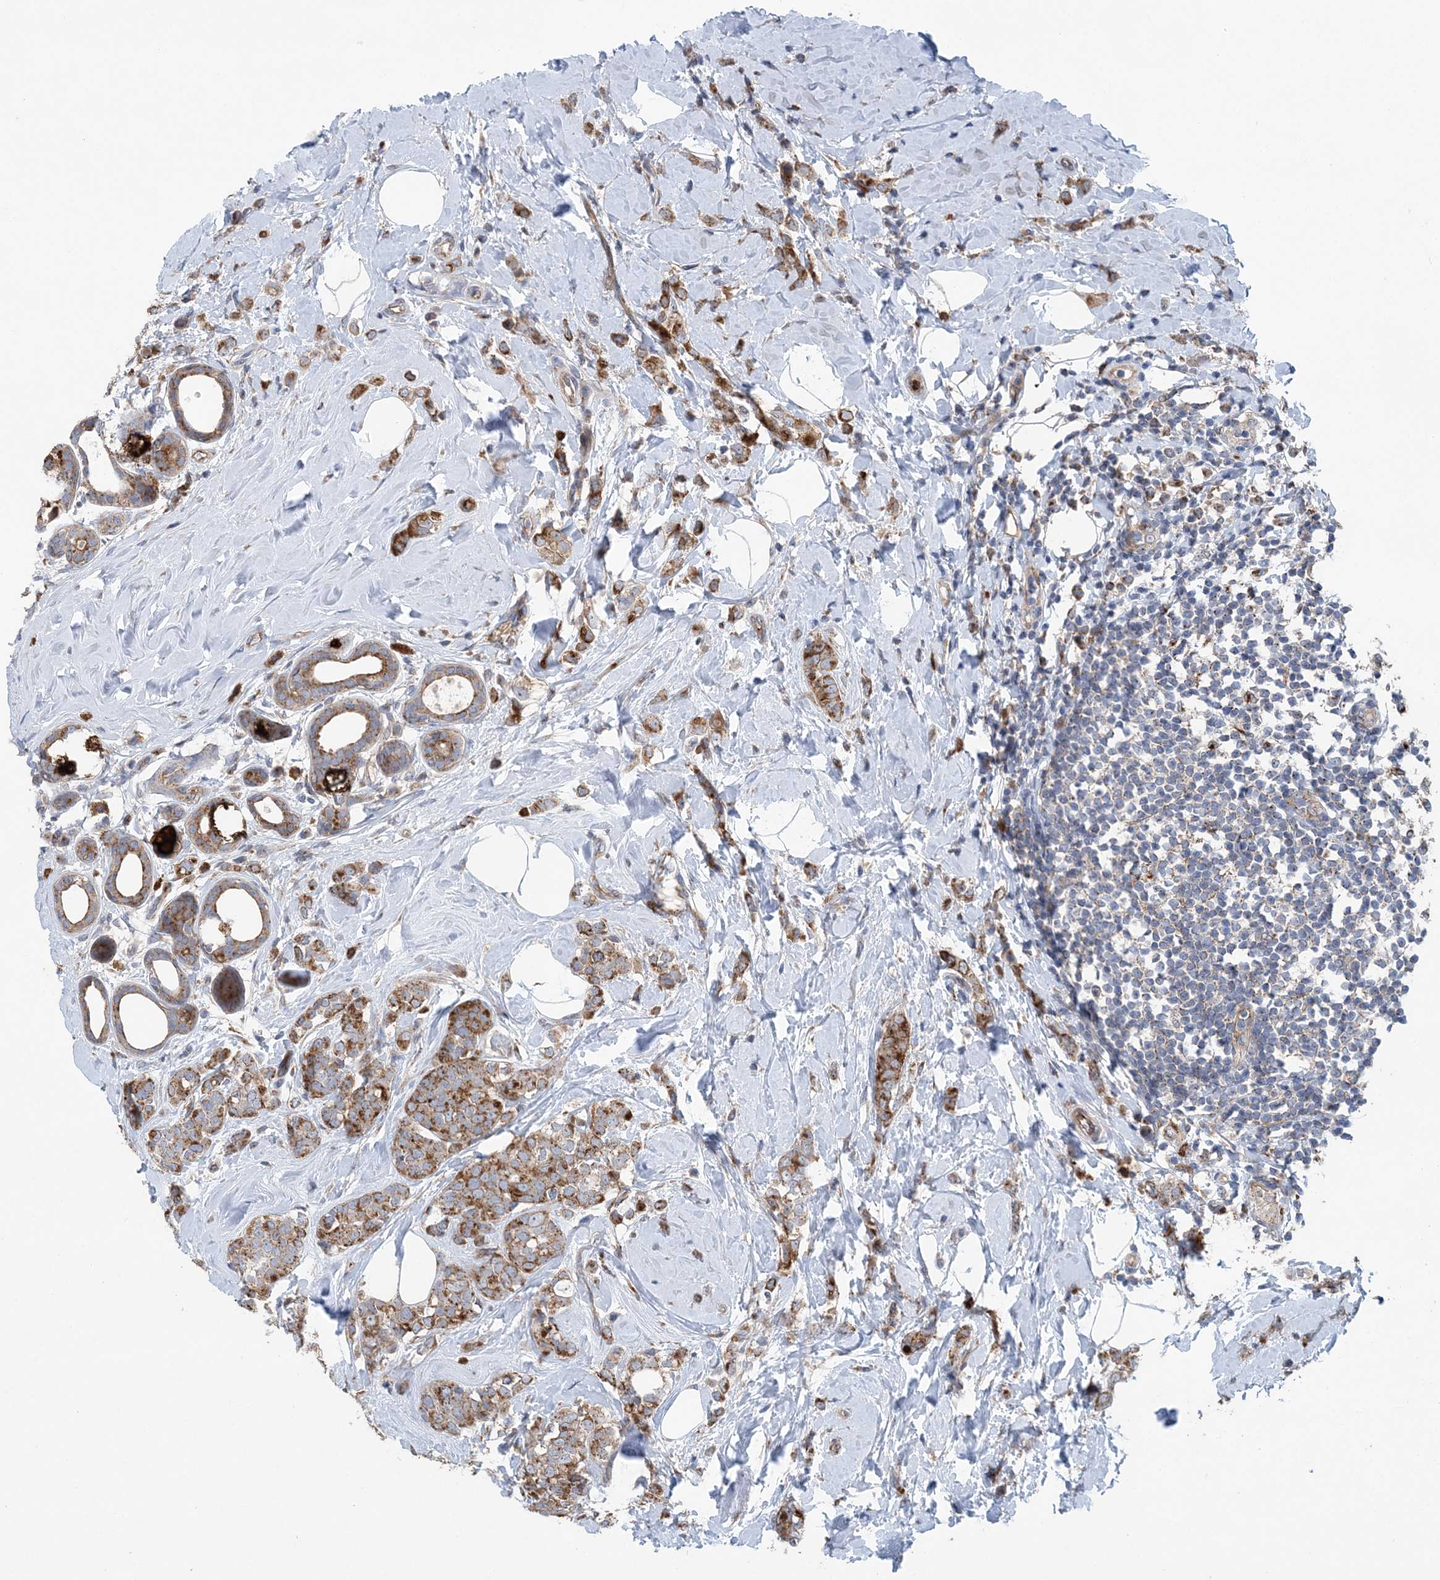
{"staining": {"intensity": "moderate", "quantity": ">75%", "location": "cytoplasmic/membranous"}, "tissue": "breast cancer", "cell_type": "Tumor cells", "image_type": "cancer", "snomed": [{"axis": "morphology", "description": "Lobular carcinoma"}, {"axis": "topography", "description": "Breast"}], "caption": "IHC image of human breast cancer stained for a protein (brown), which demonstrates medium levels of moderate cytoplasmic/membranous expression in approximately >75% of tumor cells.", "gene": "PTTG1IP", "patient": {"sex": "female", "age": 47}}